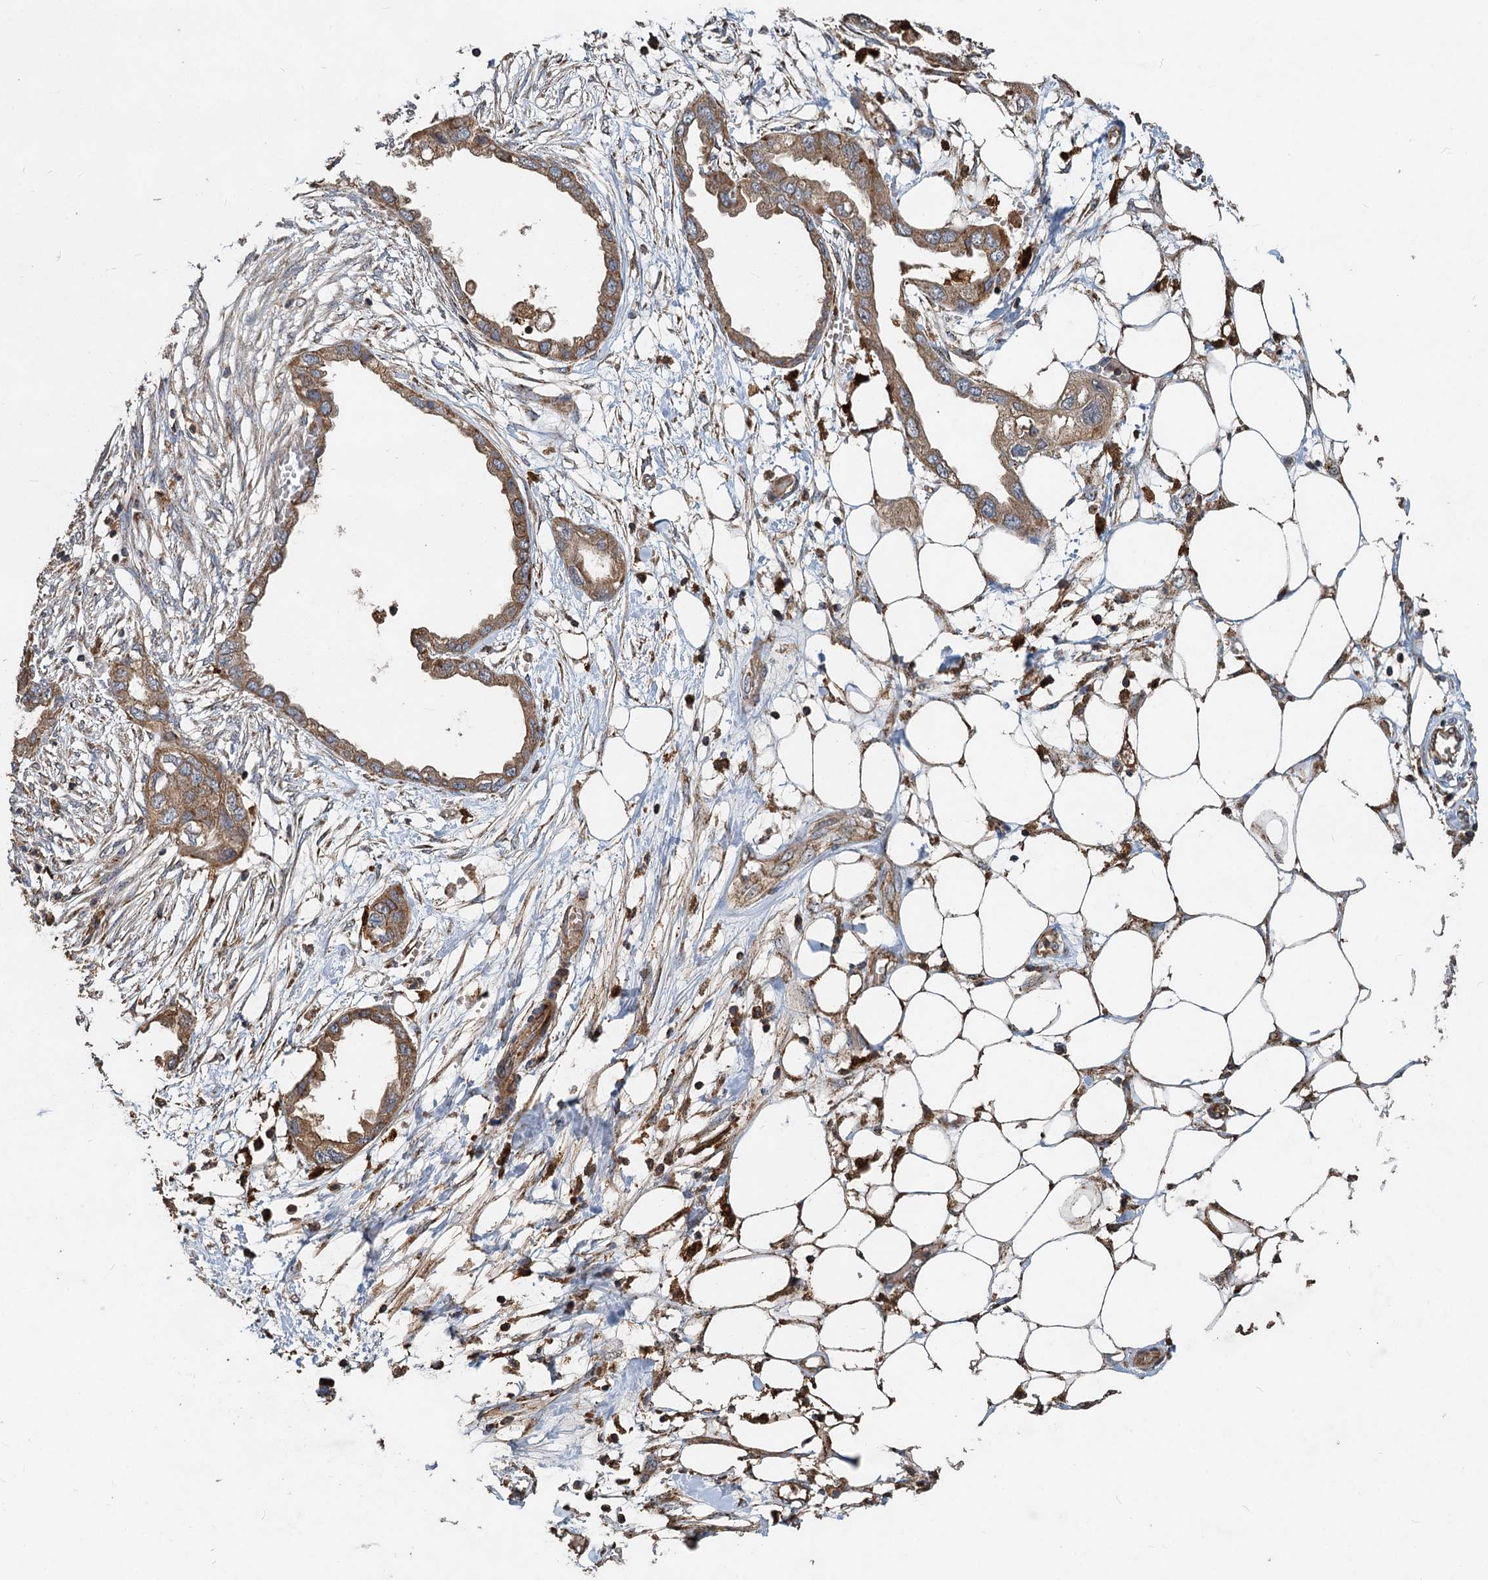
{"staining": {"intensity": "moderate", "quantity": ">75%", "location": "cytoplasmic/membranous"}, "tissue": "endometrial cancer", "cell_type": "Tumor cells", "image_type": "cancer", "snomed": [{"axis": "morphology", "description": "Adenocarcinoma, NOS"}, {"axis": "morphology", "description": "Adenocarcinoma, metastatic, NOS"}, {"axis": "topography", "description": "Adipose tissue"}, {"axis": "topography", "description": "Endometrium"}], "caption": "A histopathology image of human endometrial metastatic adenocarcinoma stained for a protein demonstrates moderate cytoplasmic/membranous brown staining in tumor cells.", "gene": "SDS", "patient": {"sex": "female", "age": 67}}